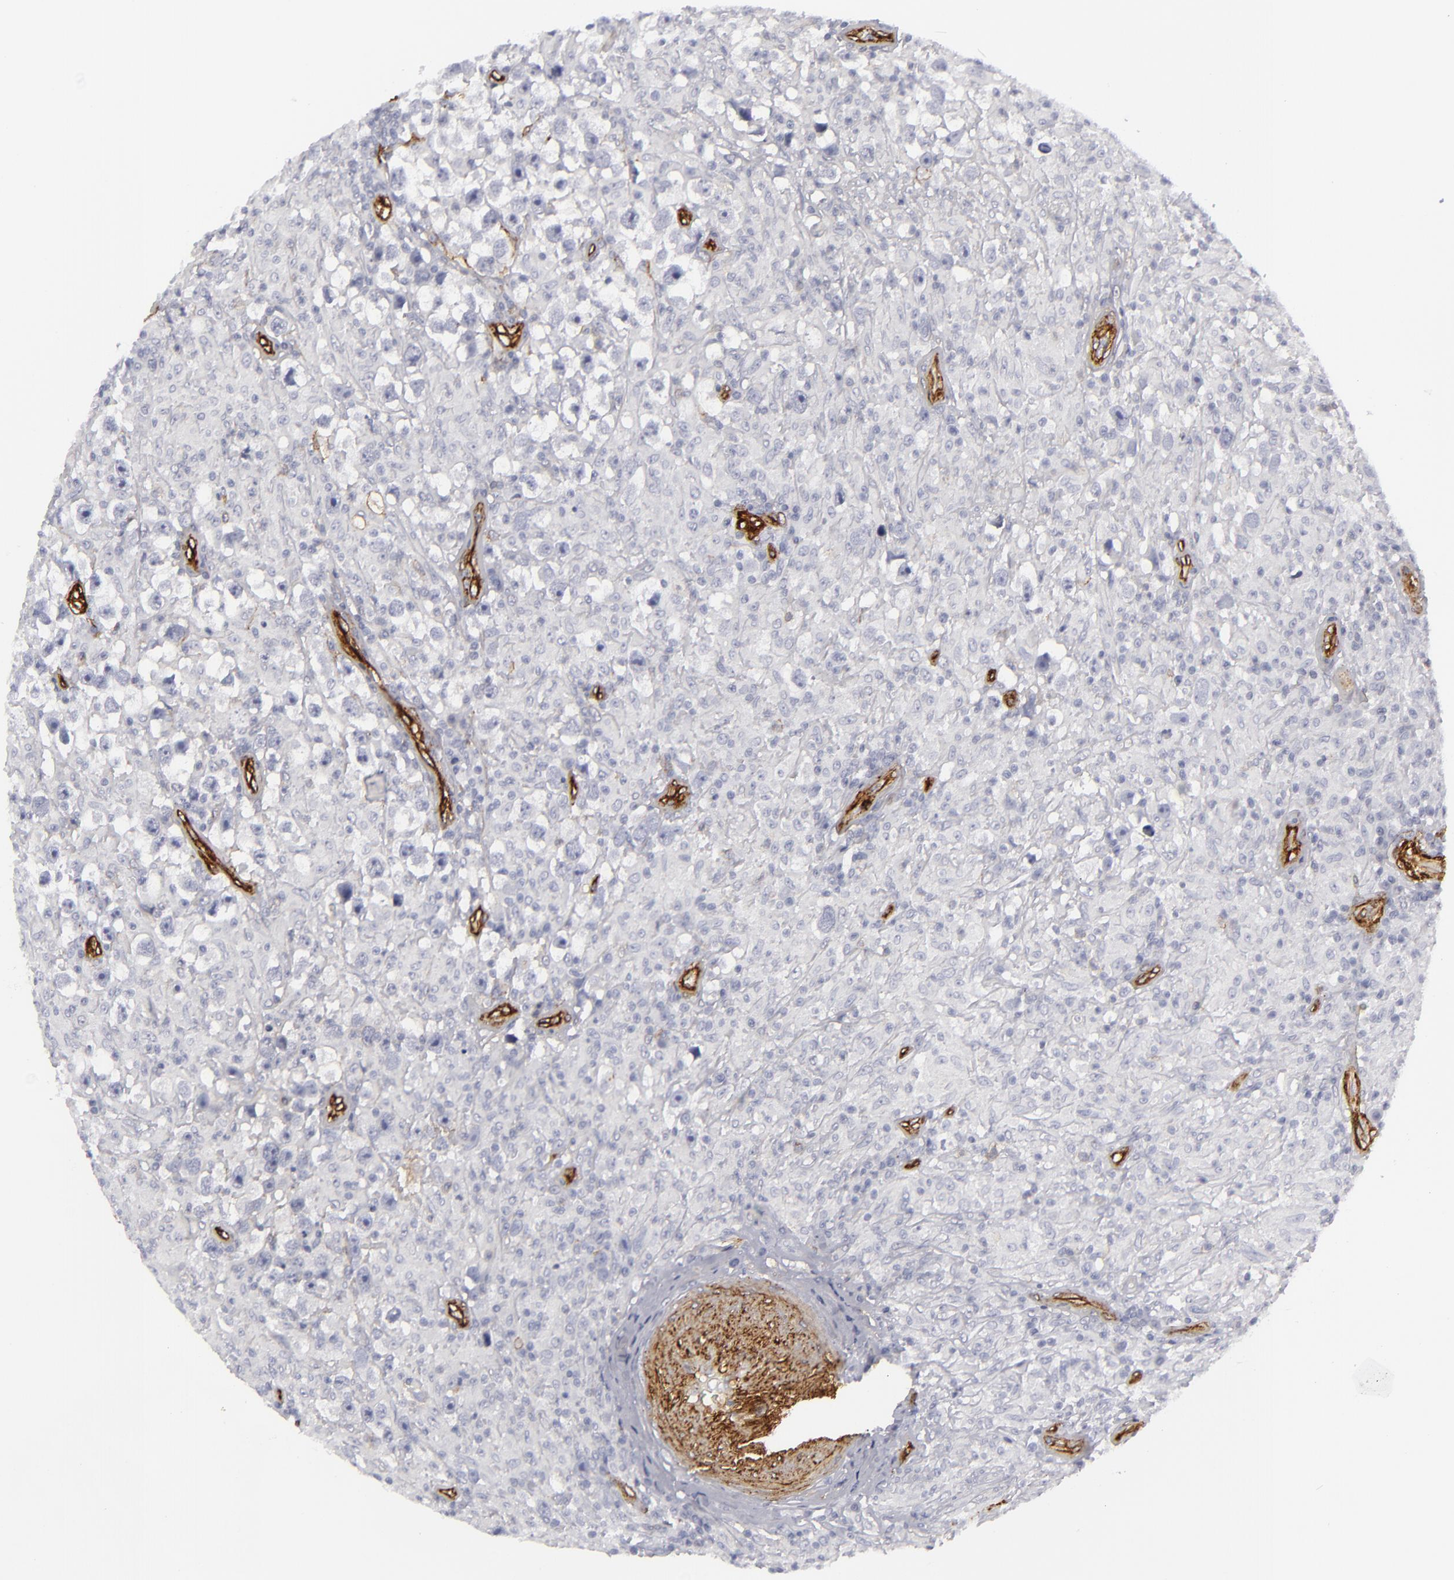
{"staining": {"intensity": "negative", "quantity": "none", "location": "none"}, "tissue": "testis cancer", "cell_type": "Tumor cells", "image_type": "cancer", "snomed": [{"axis": "morphology", "description": "Seminoma, NOS"}, {"axis": "topography", "description": "Testis"}], "caption": "This is a histopathology image of IHC staining of testis seminoma, which shows no expression in tumor cells.", "gene": "MCAM", "patient": {"sex": "male", "age": 34}}